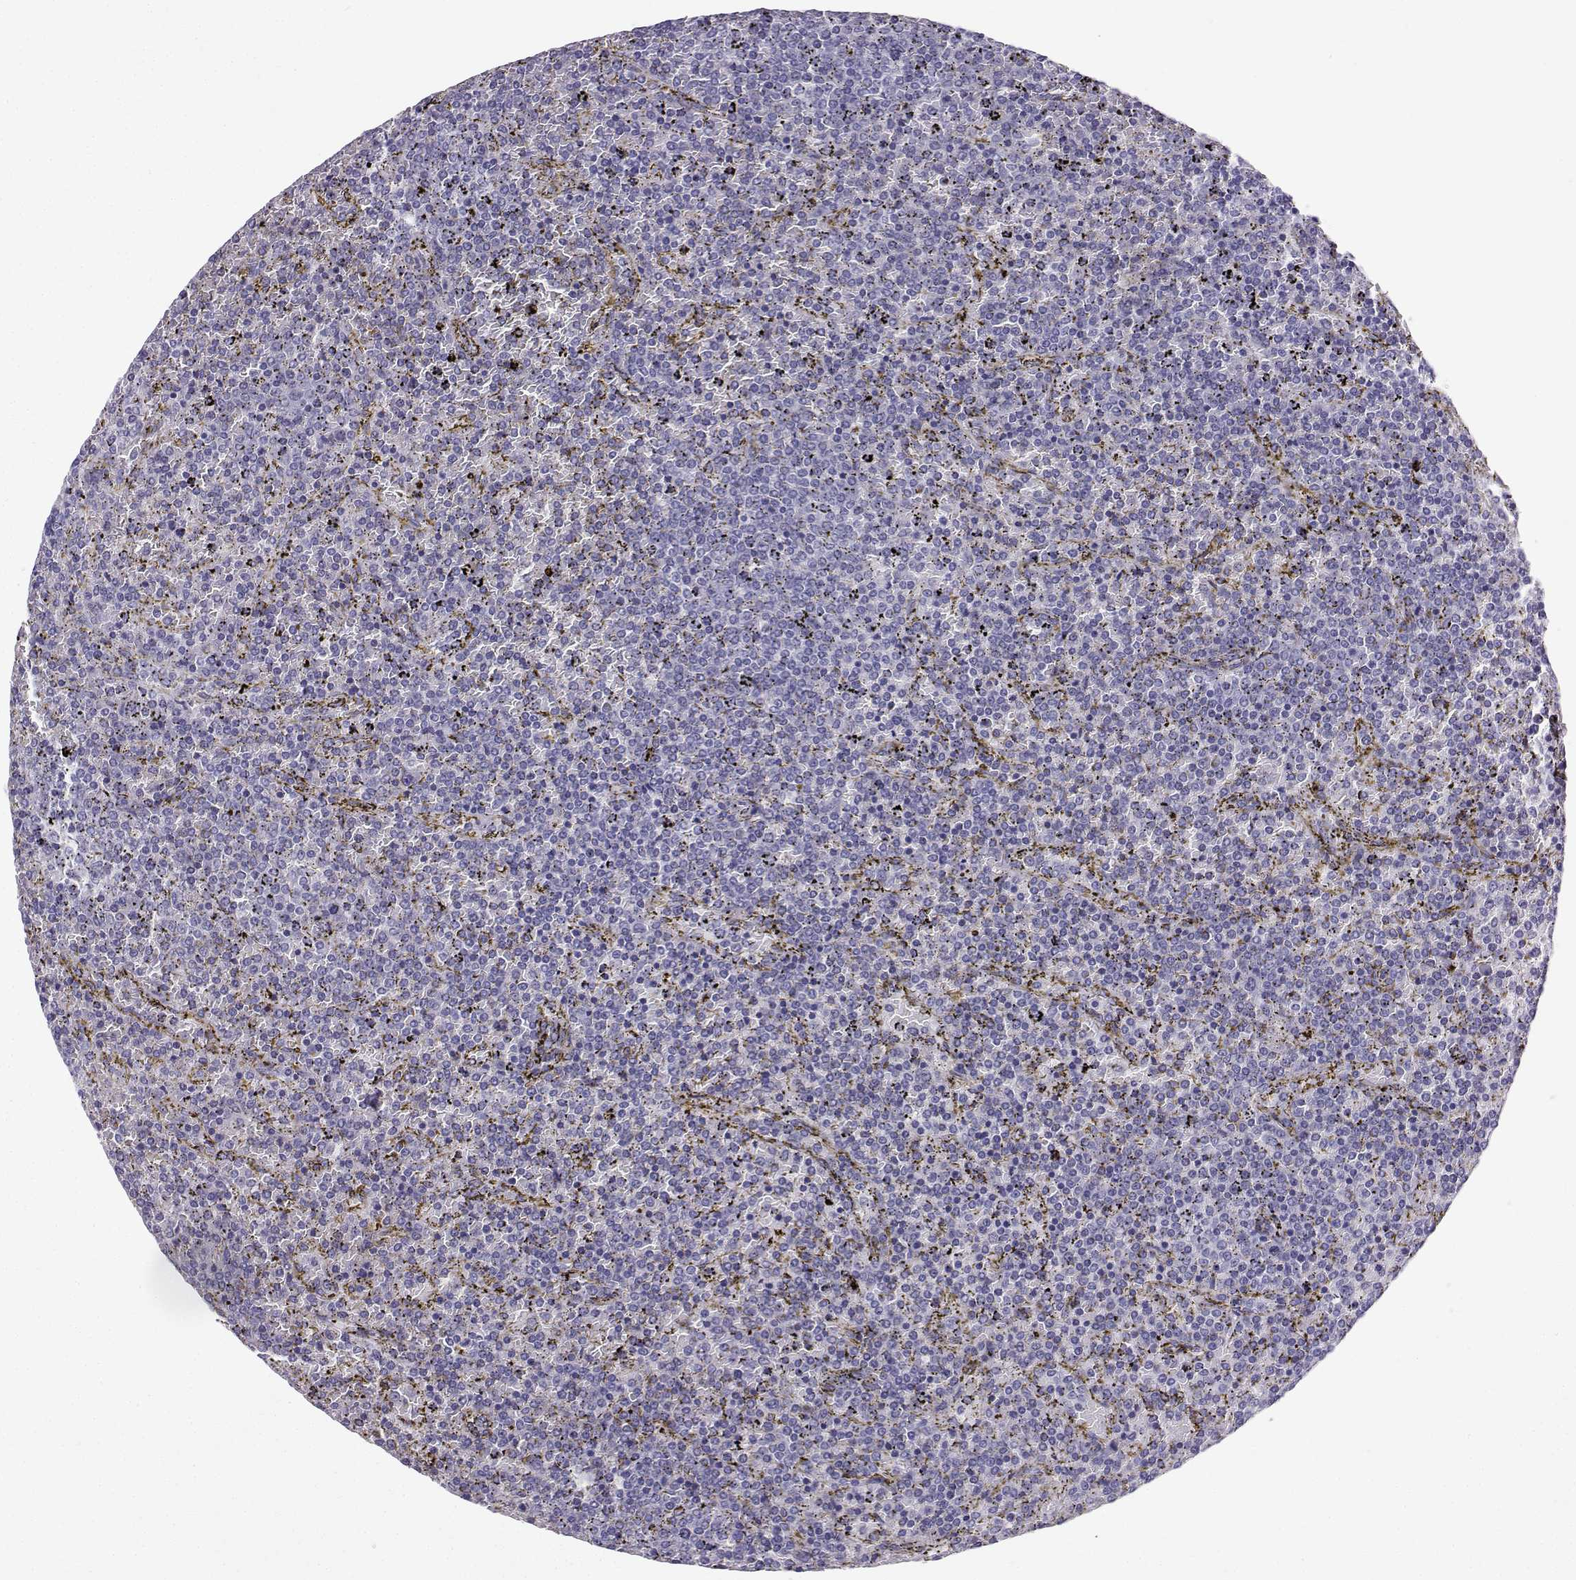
{"staining": {"intensity": "negative", "quantity": "none", "location": "none"}, "tissue": "lymphoma", "cell_type": "Tumor cells", "image_type": "cancer", "snomed": [{"axis": "morphology", "description": "Malignant lymphoma, non-Hodgkin's type, Low grade"}, {"axis": "topography", "description": "Spleen"}], "caption": "Immunohistochemical staining of human lymphoma reveals no significant staining in tumor cells.", "gene": "ZBTB8B", "patient": {"sex": "female", "age": 77}}